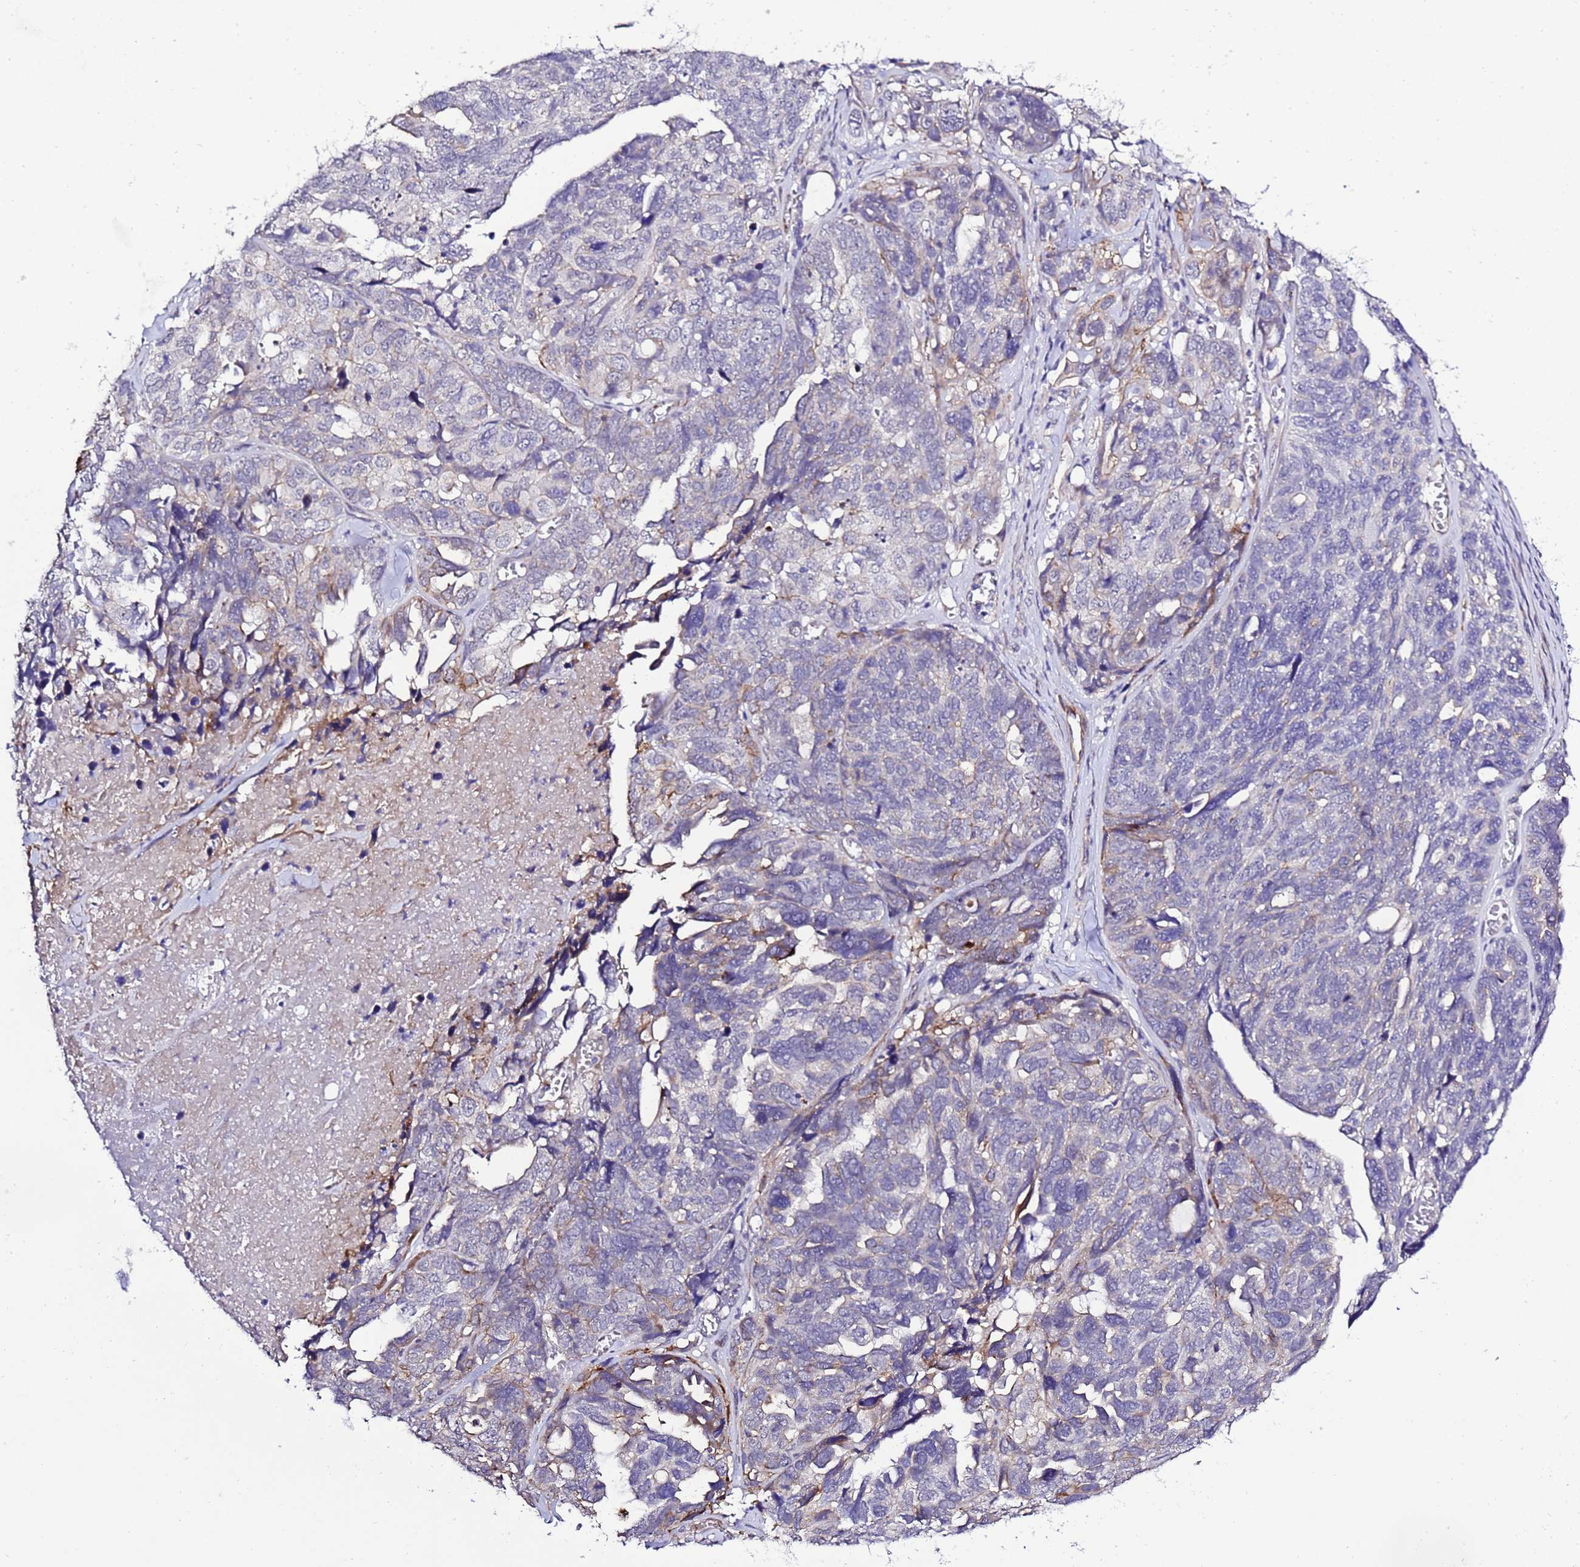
{"staining": {"intensity": "negative", "quantity": "none", "location": "none"}, "tissue": "ovarian cancer", "cell_type": "Tumor cells", "image_type": "cancer", "snomed": [{"axis": "morphology", "description": "Cystadenocarcinoma, serous, NOS"}, {"axis": "topography", "description": "Ovary"}], "caption": "Immunohistochemical staining of ovarian cancer displays no significant expression in tumor cells.", "gene": "GZF1", "patient": {"sex": "female", "age": 79}}